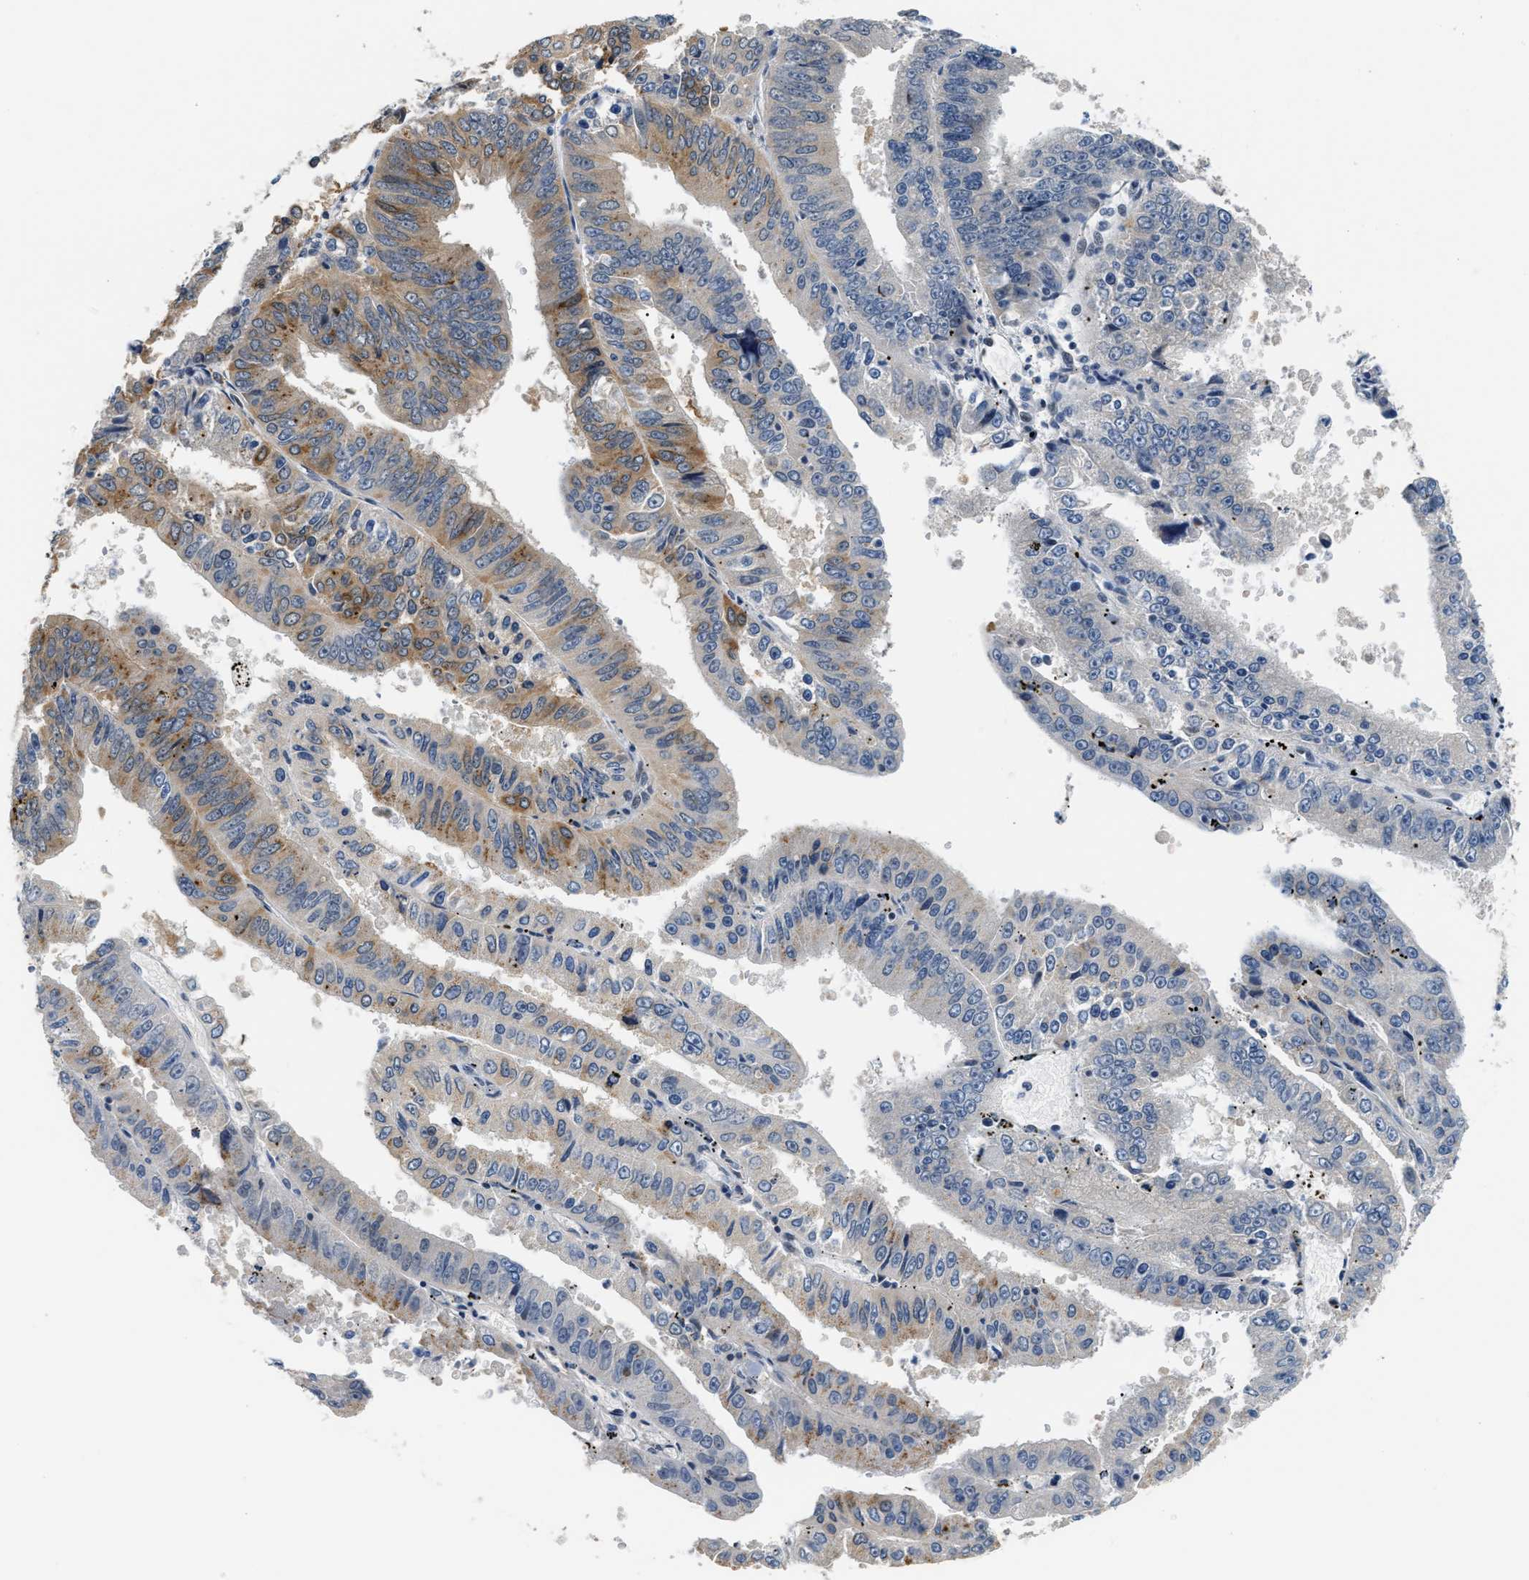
{"staining": {"intensity": "moderate", "quantity": "25%-75%", "location": "cytoplasmic/membranous"}, "tissue": "endometrial cancer", "cell_type": "Tumor cells", "image_type": "cancer", "snomed": [{"axis": "morphology", "description": "Adenocarcinoma, NOS"}, {"axis": "topography", "description": "Endometrium"}], "caption": "The immunohistochemical stain labels moderate cytoplasmic/membranous staining in tumor cells of adenocarcinoma (endometrial) tissue.", "gene": "PPM1H", "patient": {"sex": "female", "age": 66}}